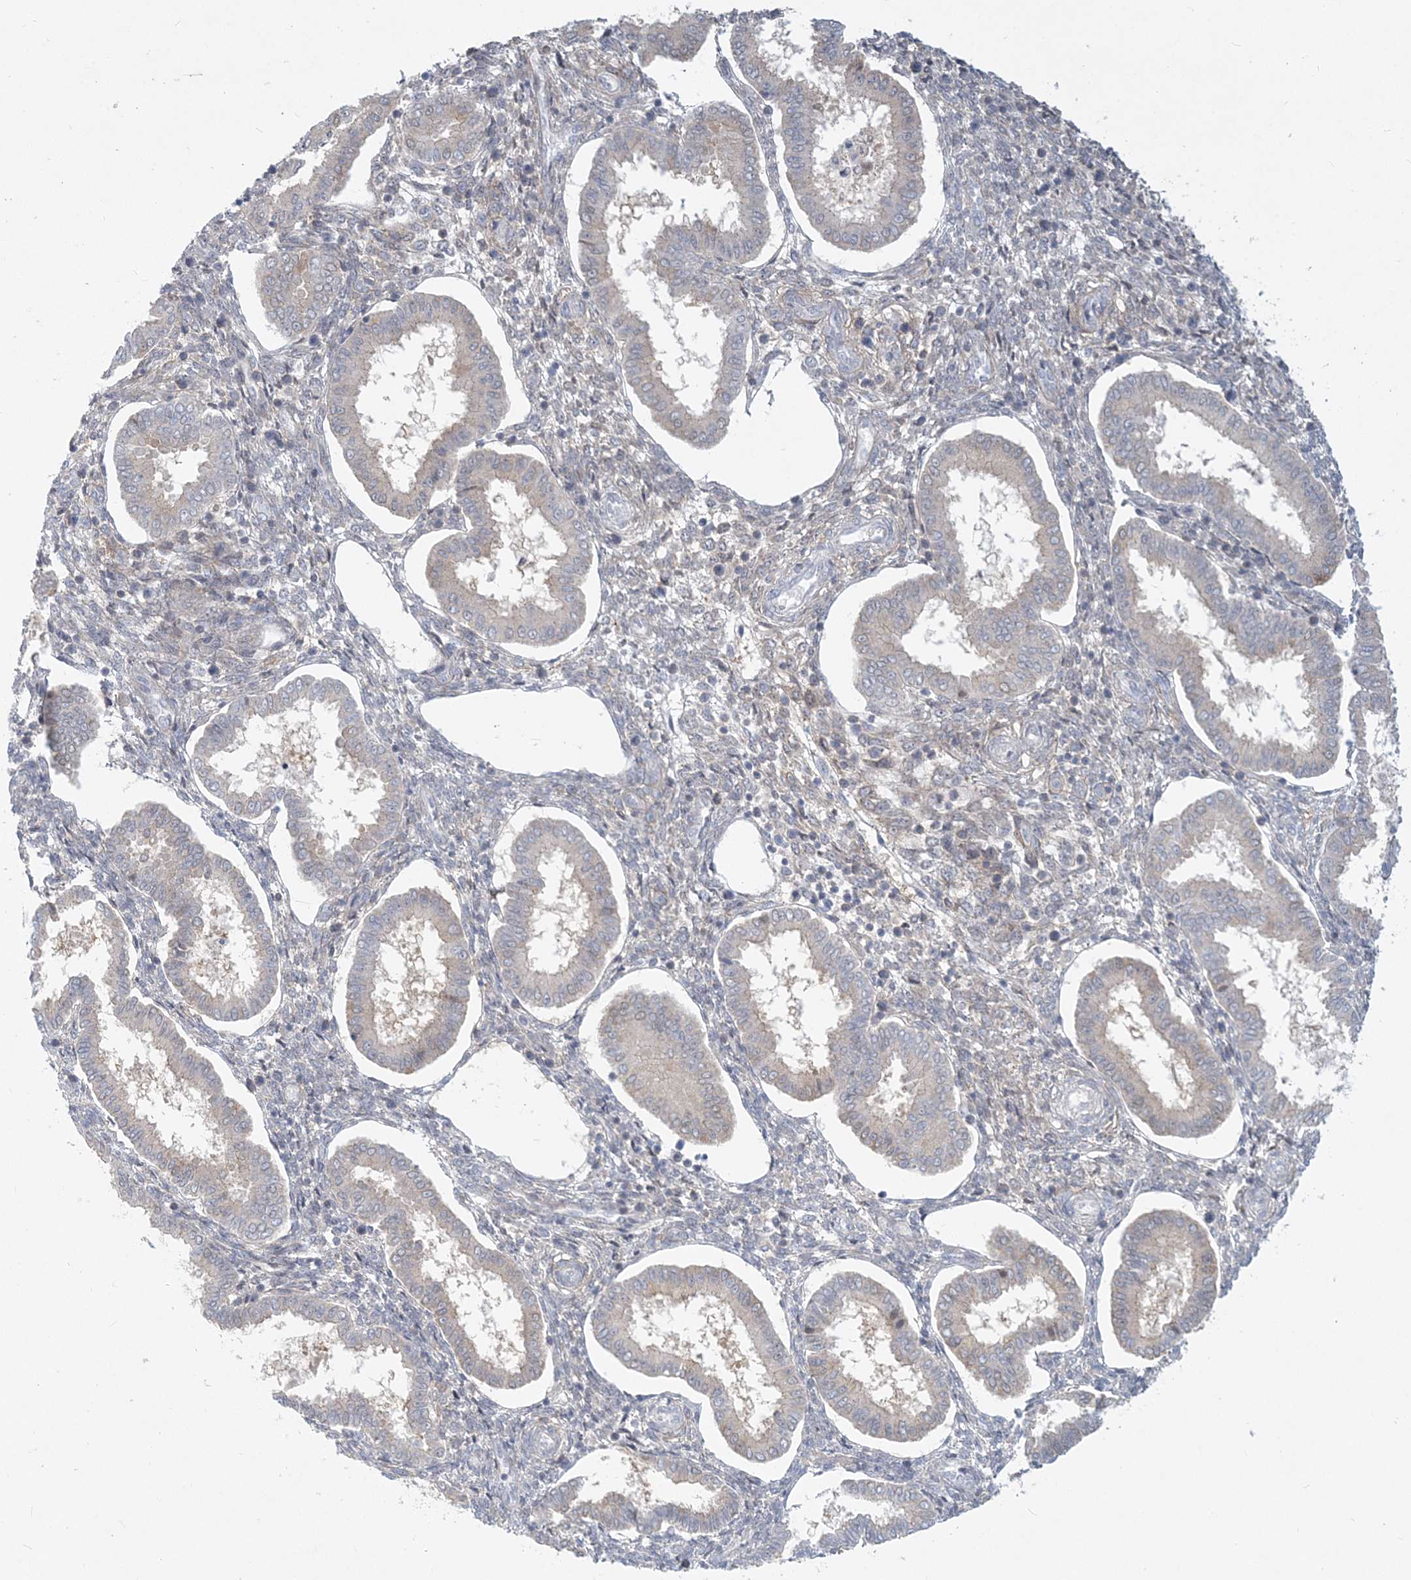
{"staining": {"intensity": "negative", "quantity": "none", "location": "none"}, "tissue": "endometrium", "cell_type": "Cells in endometrial stroma", "image_type": "normal", "snomed": [{"axis": "morphology", "description": "Normal tissue, NOS"}, {"axis": "topography", "description": "Endometrium"}], "caption": "The image reveals no significant expression in cells in endometrial stroma of endometrium. Brightfield microscopy of immunohistochemistry (IHC) stained with DAB (3,3'-diaminobenzidine) (brown) and hematoxylin (blue), captured at high magnification.", "gene": "GMPPA", "patient": {"sex": "female", "age": 24}}